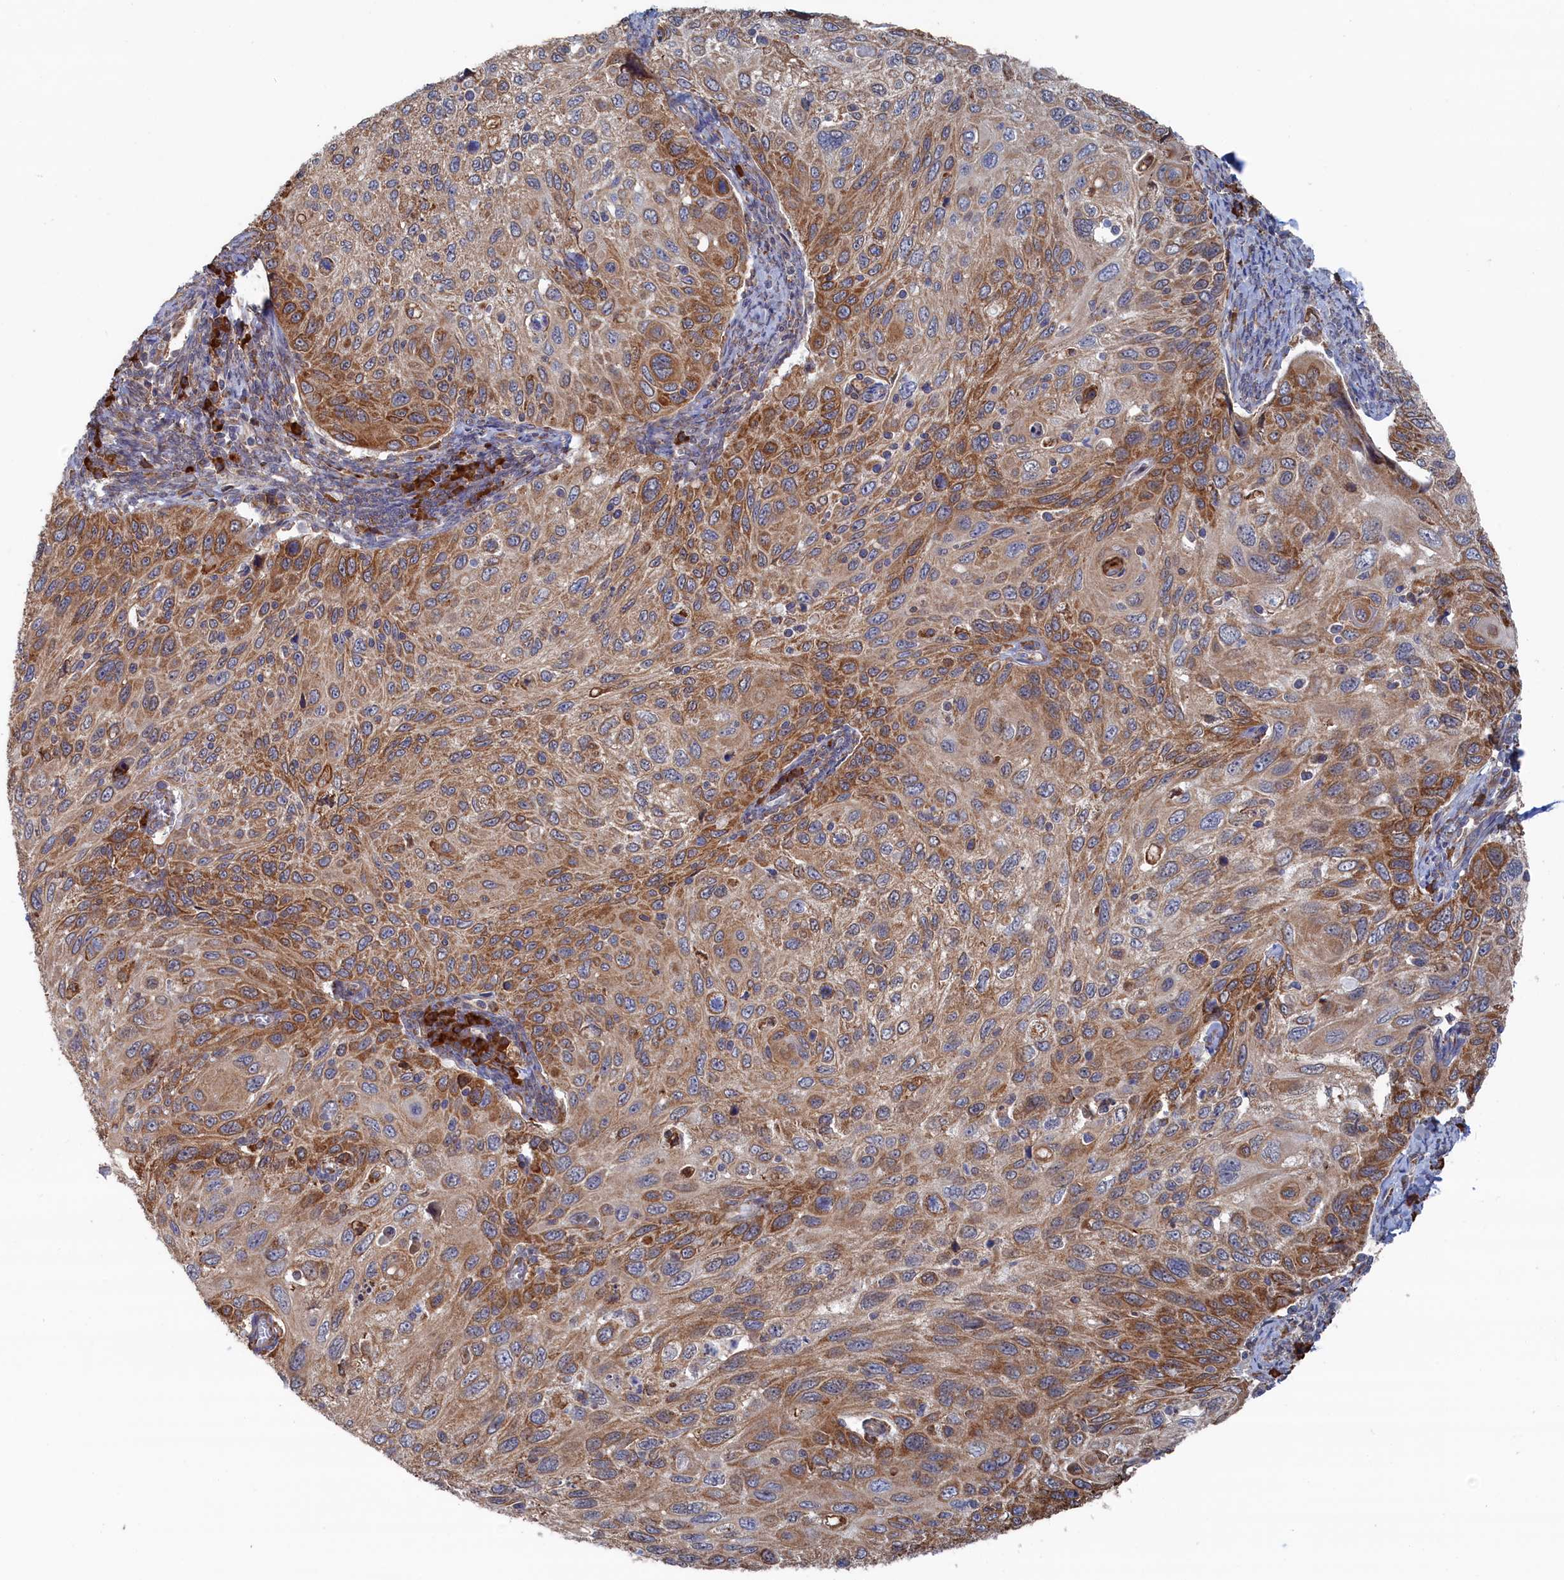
{"staining": {"intensity": "moderate", "quantity": ">75%", "location": "cytoplasmic/membranous"}, "tissue": "cervical cancer", "cell_type": "Tumor cells", "image_type": "cancer", "snomed": [{"axis": "morphology", "description": "Squamous cell carcinoma, NOS"}, {"axis": "topography", "description": "Cervix"}], "caption": "Squamous cell carcinoma (cervical) stained with IHC demonstrates moderate cytoplasmic/membranous expression in approximately >75% of tumor cells. The protein is stained brown, and the nuclei are stained in blue (DAB (3,3'-diaminobenzidine) IHC with brightfield microscopy, high magnification).", "gene": "BPIFB6", "patient": {"sex": "female", "age": 70}}